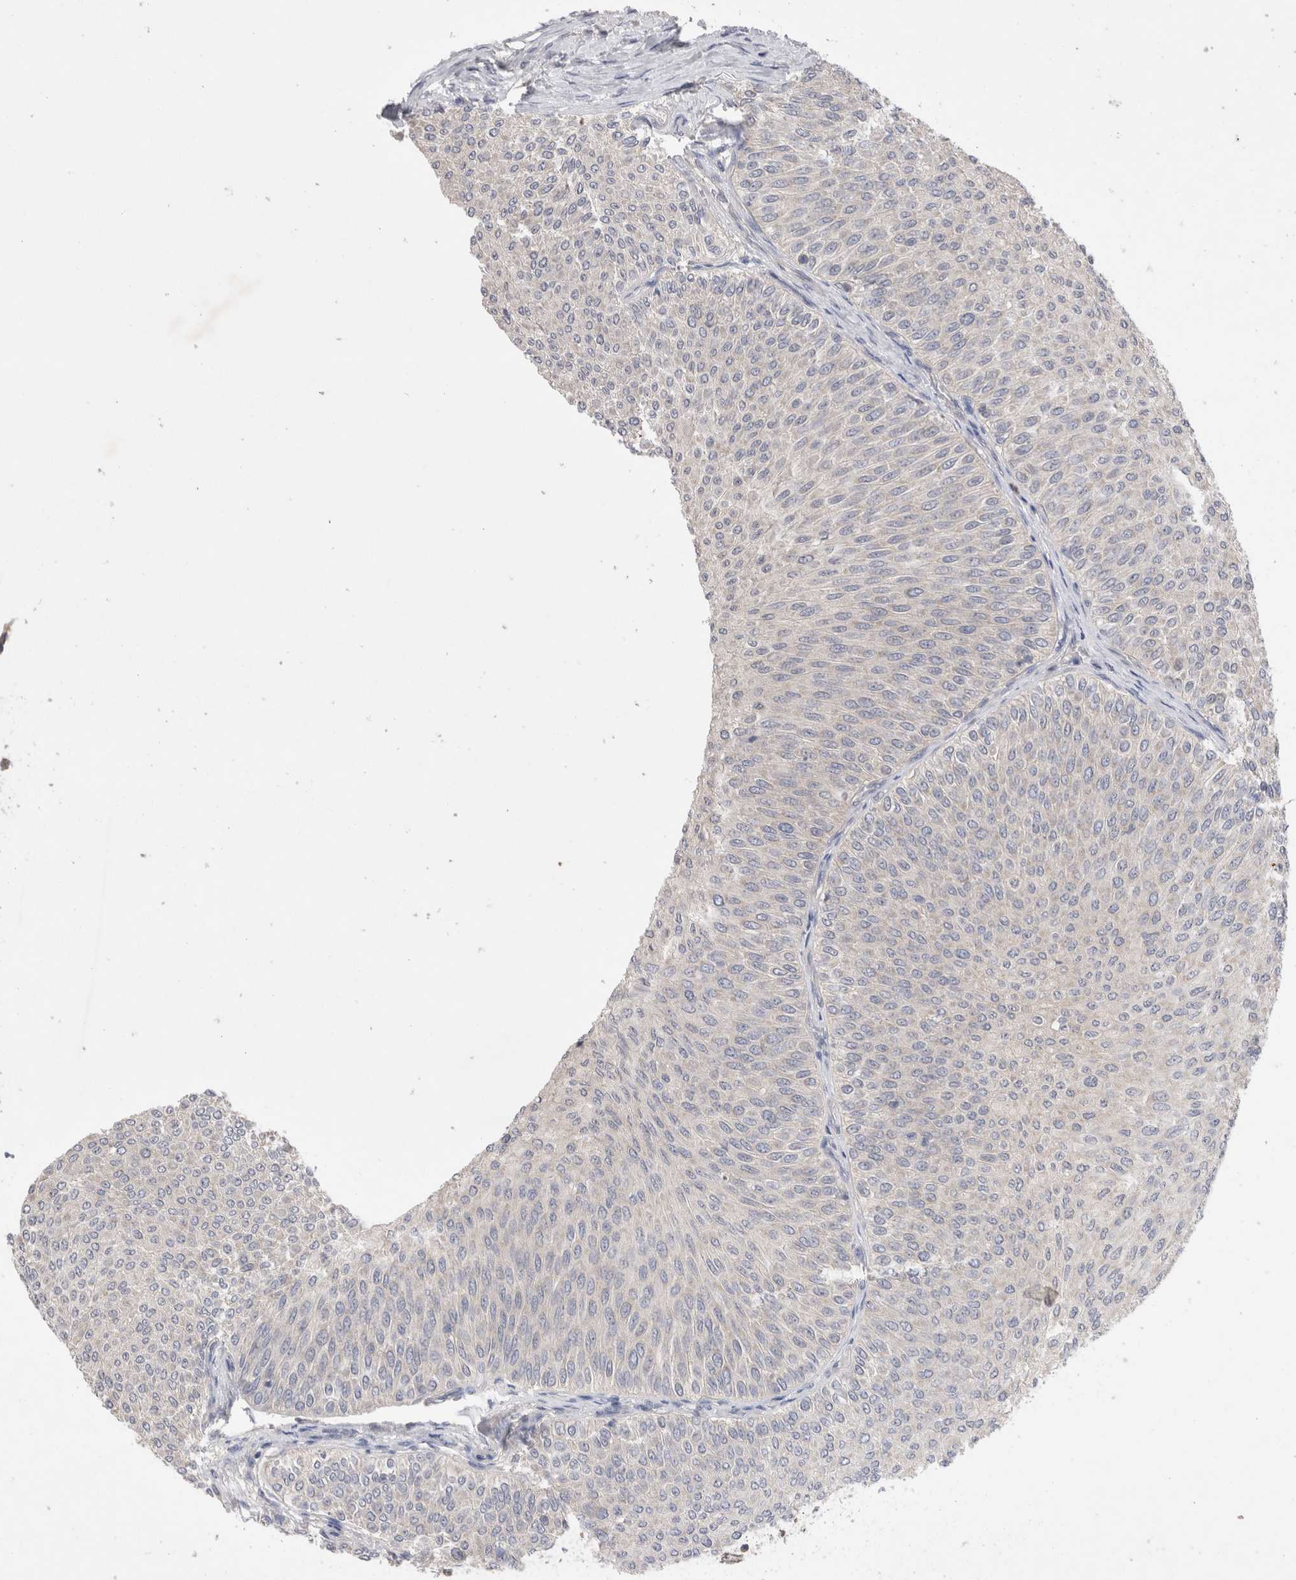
{"staining": {"intensity": "negative", "quantity": "none", "location": "none"}, "tissue": "urothelial cancer", "cell_type": "Tumor cells", "image_type": "cancer", "snomed": [{"axis": "morphology", "description": "Urothelial carcinoma, Low grade"}, {"axis": "topography", "description": "Urinary bladder"}], "caption": "The histopathology image displays no significant staining in tumor cells of urothelial cancer.", "gene": "IFT74", "patient": {"sex": "male", "age": 78}}